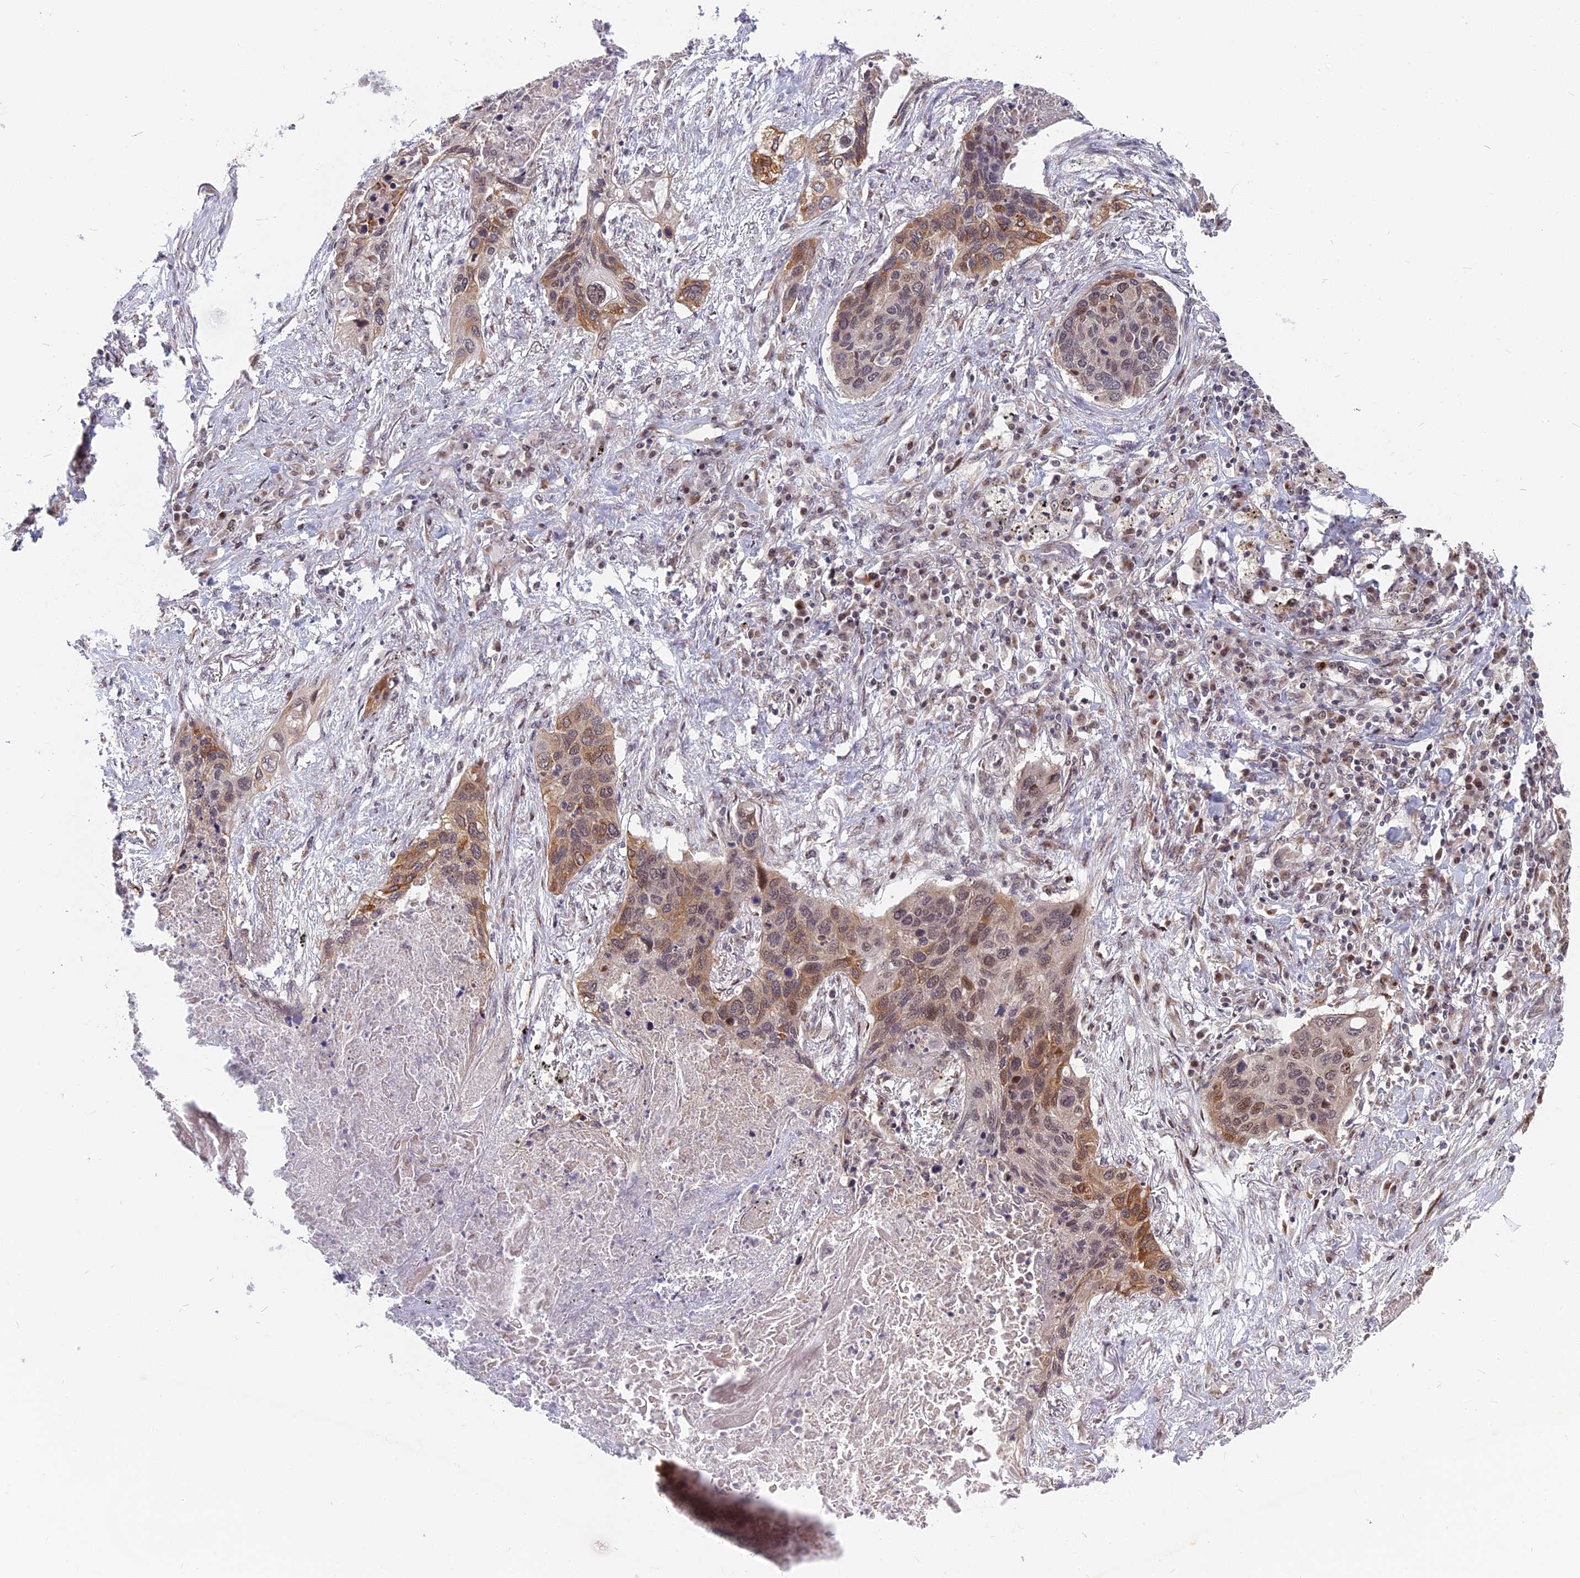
{"staining": {"intensity": "moderate", "quantity": "25%-75%", "location": "cytoplasmic/membranous,nuclear"}, "tissue": "lung cancer", "cell_type": "Tumor cells", "image_type": "cancer", "snomed": [{"axis": "morphology", "description": "Squamous cell carcinoma, NOS"}, {"axis": "topography", "description": "Lung"}], "caption": "Approximately 25%-75% of tumor cells in squamous cell carcinoma (lung) demonstrate moderate cytoplasmic/membranous and nuclear protein expression as visualized by brown immunohistochemical staining.", "gene": "CCDC113", "patient": {"sex": "female", "age": 63}}